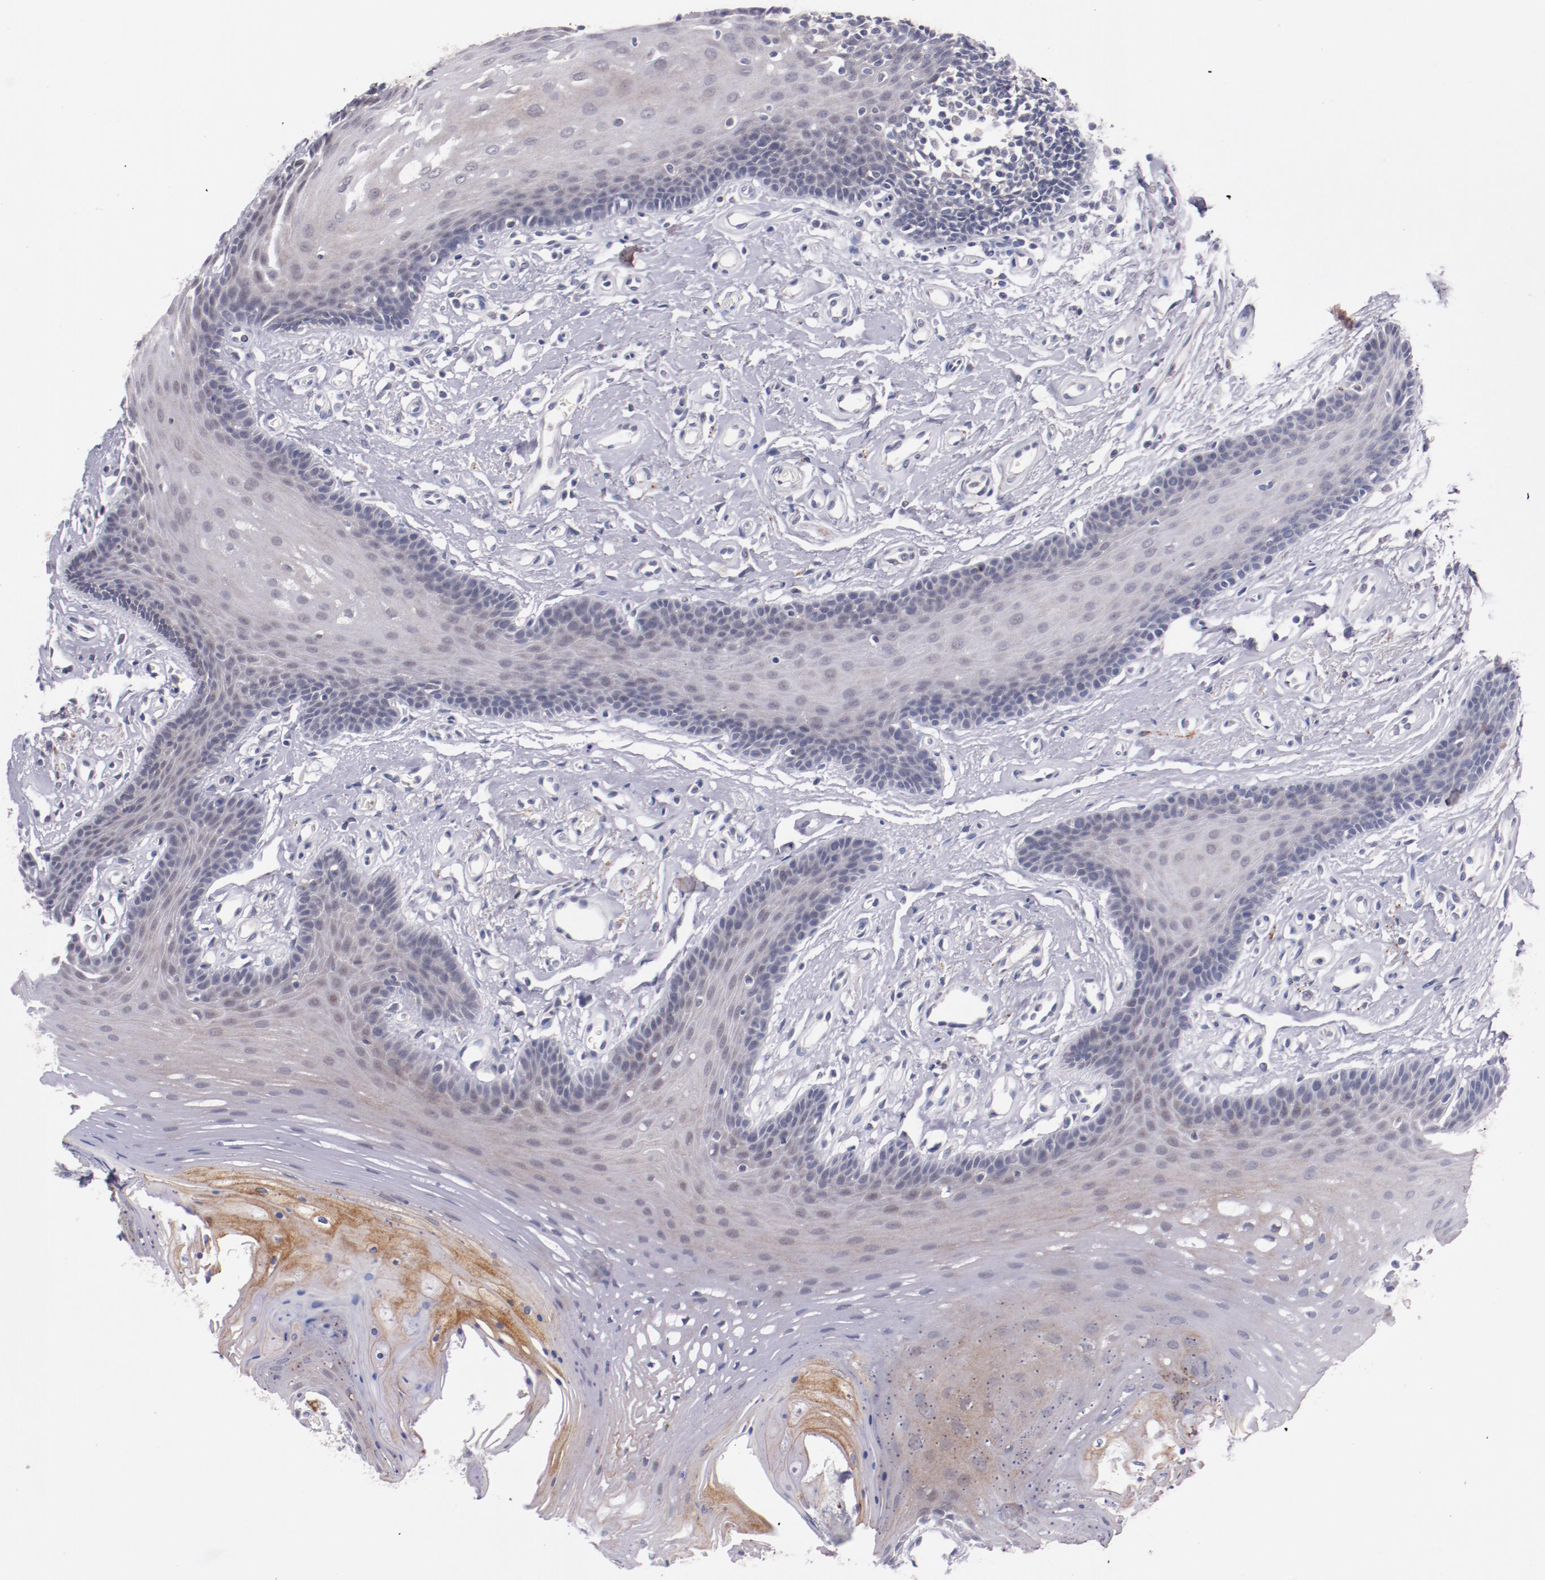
{"staining": {"intensity": "weak", "quantity": "25%-75%", "location": "cytoplasmic/membranous"}, "tissue": "oral mucosa", "cell_type": "Squamous epithelial cells", "image_type": "normal", "snomed": [{"axis": "morphology", "description": "Normal tissue, NOS"}, {"axis": "topography", "description": "Oral tissue"}], "caption": "Protein expression analysis of unremarkable oral mucosa exhibits weak cytoplasmic/membranous positivity in approximately 25%-75% of squamous epithelial cells.", "gene": "SYP", "patient": {"sex": "male", "age": 62}}